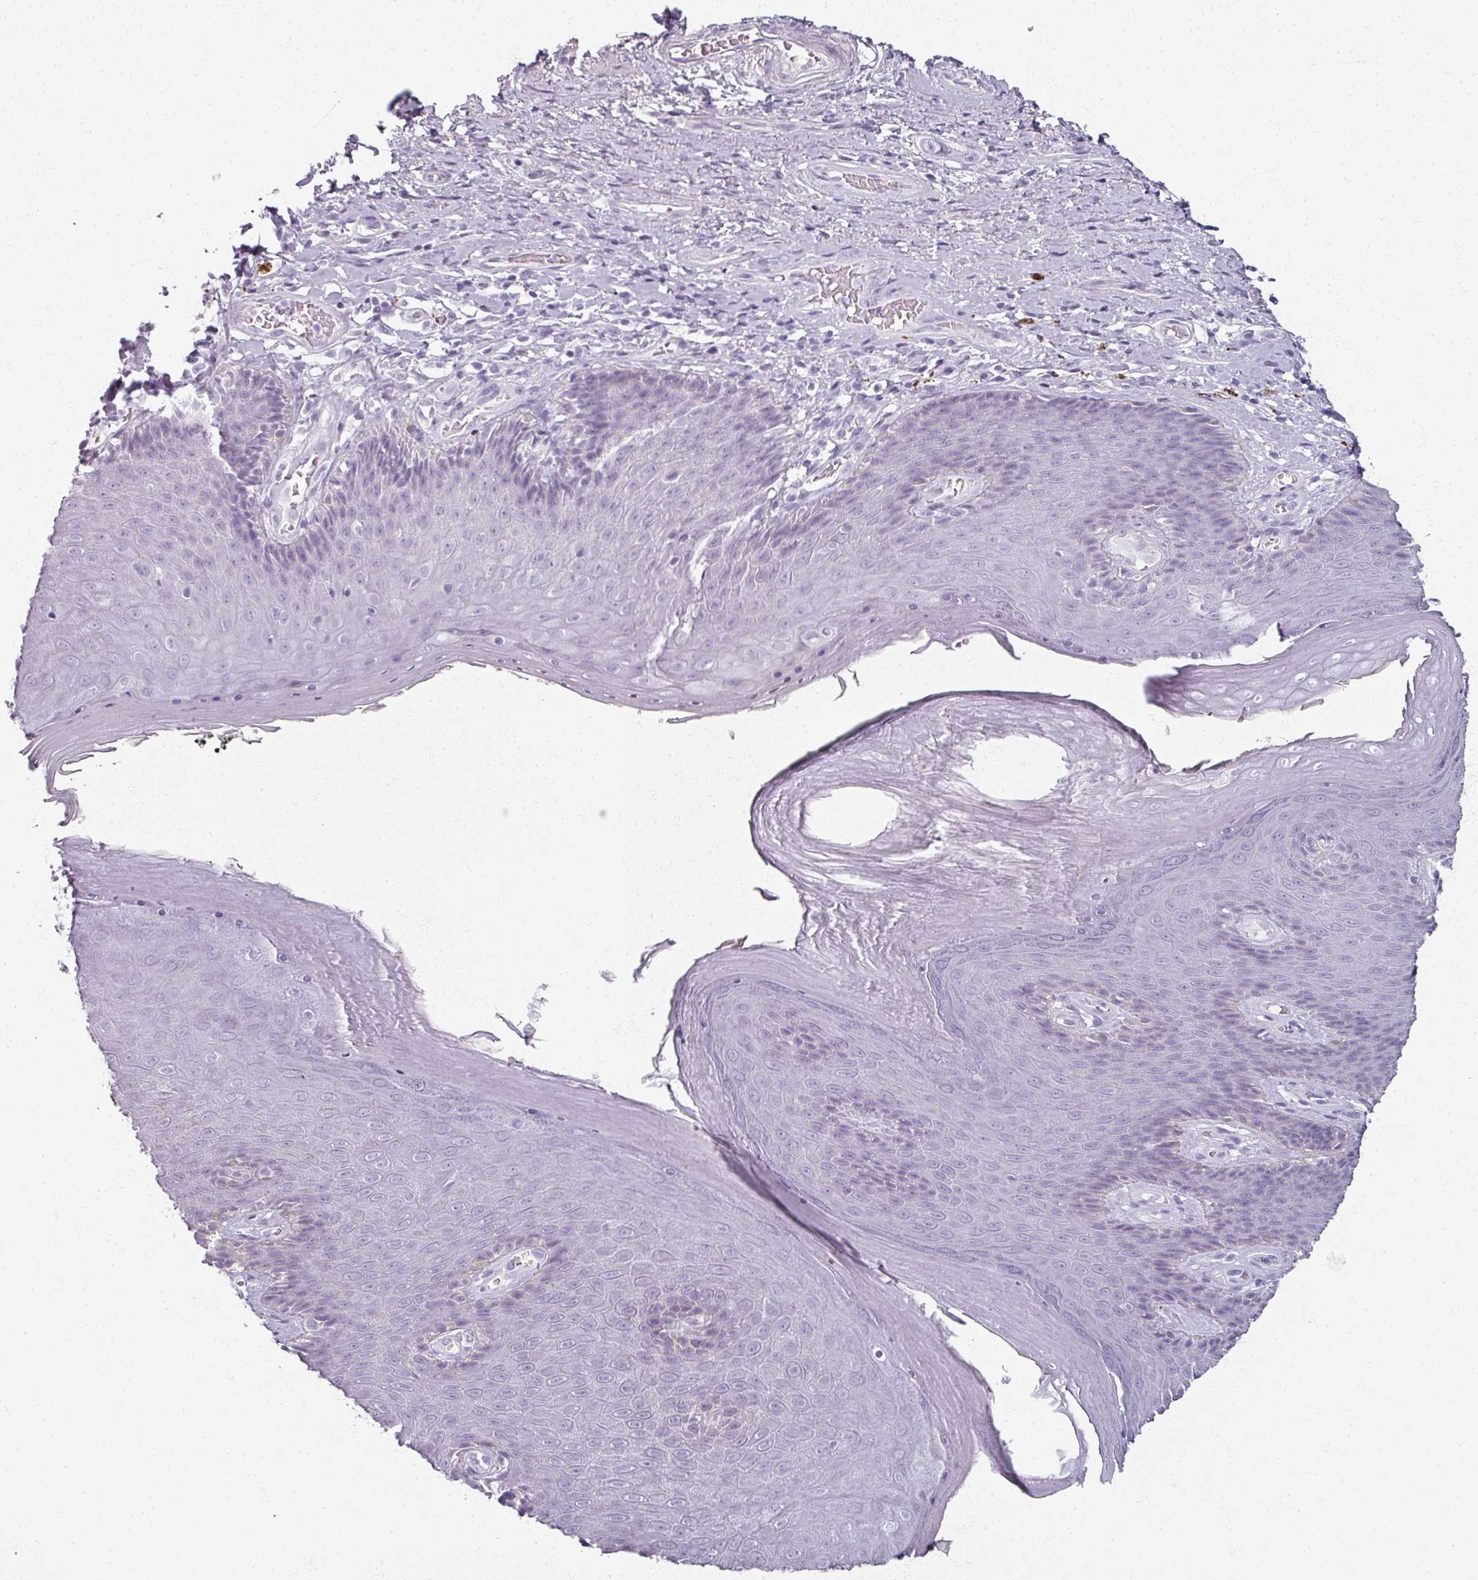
{"staining": {"intensity": "negative", "quantity": "none", "location": "none"}, "tissue": "skin", "cell_type": "Epidermal cells", "image_type": "normal", "snomed": [{"axis": "morphology", "description": "Normal tissue, NOS"}, {"axis": "topography", "description": "Anal"}, {"axis": "topography", "description": "Peripheral nerve tissue"}], "caption": "There is no significant expression in epidermal cells of skin. (Brightfield microscopy of DAB (3,3'-diaminobenzidine) immunohistochemistry (IHC) at high magnification).", "gene": "REG3A", "patient": {"sex": "male", "age": 53}}